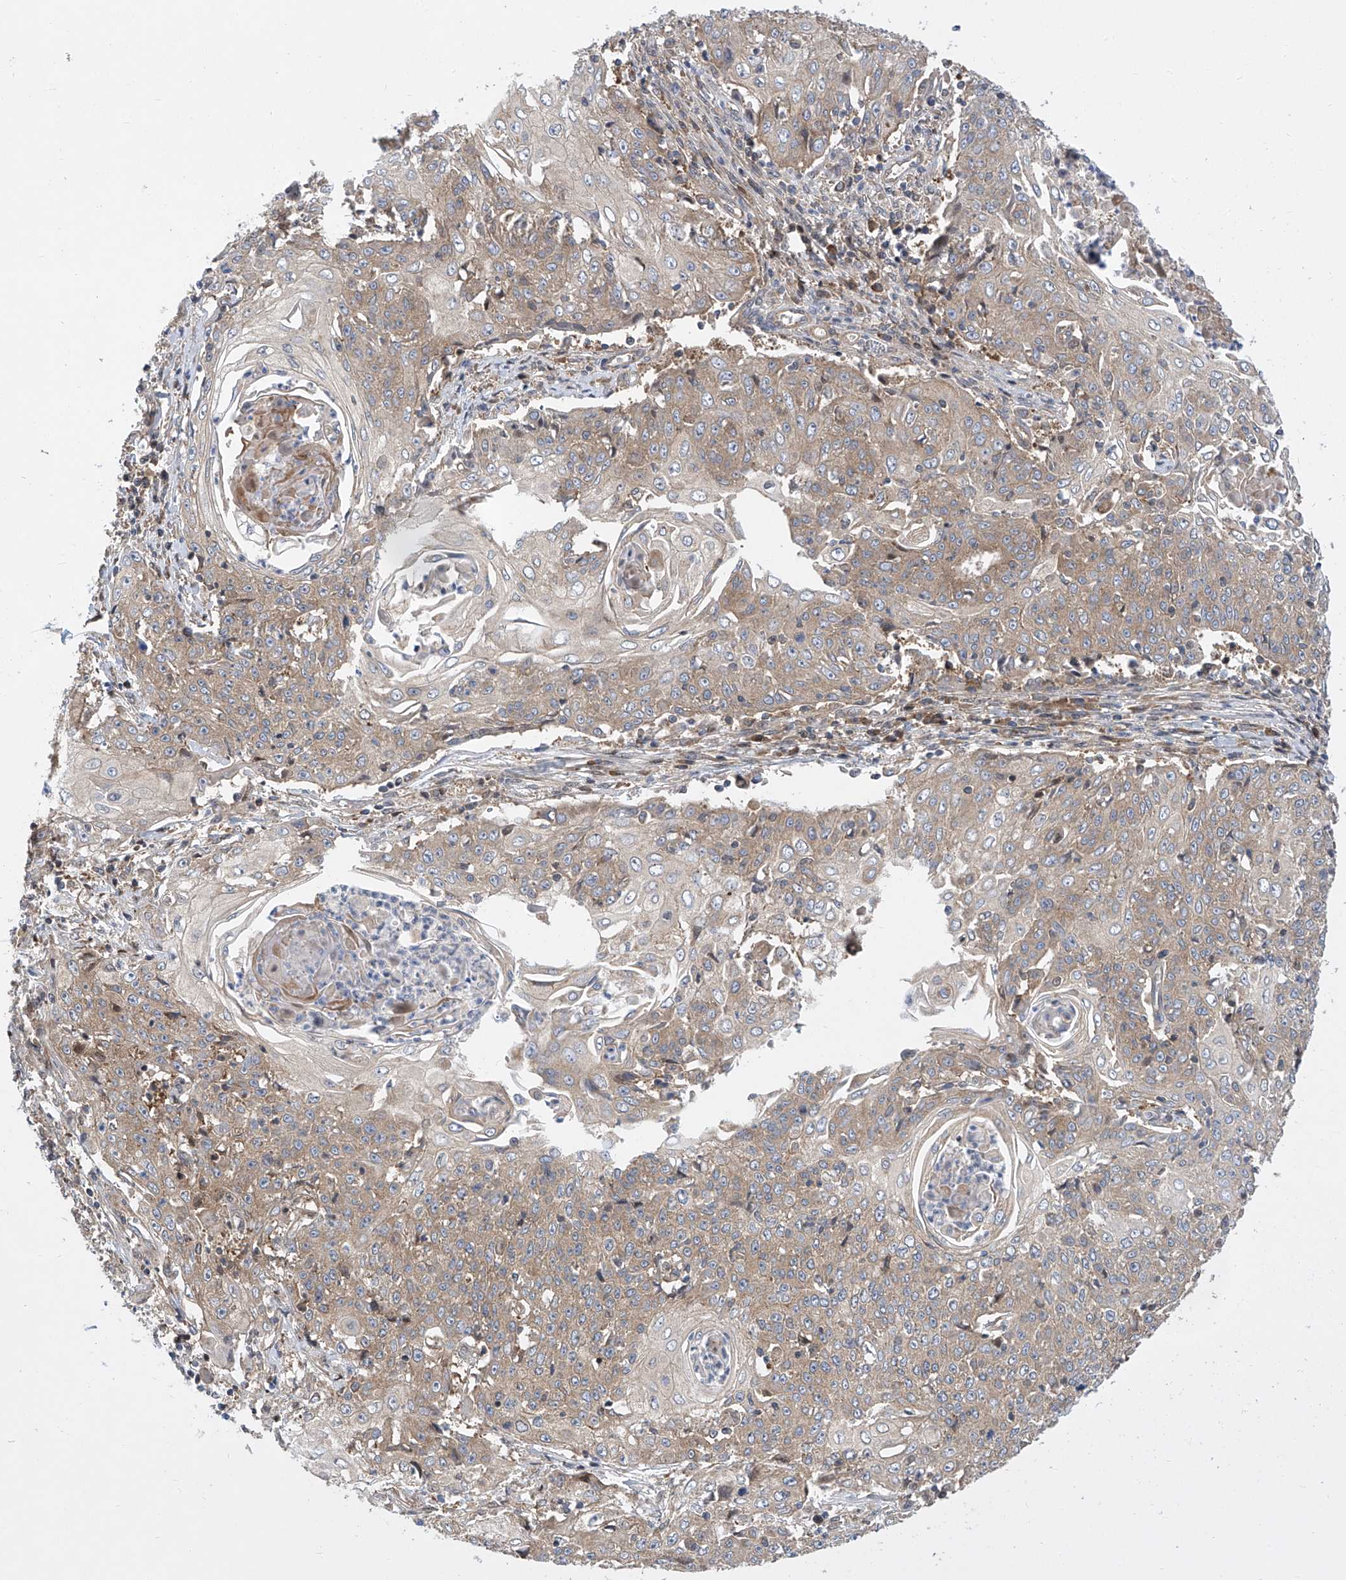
{"staining": {"intensity": "weak", "quantity": "25%-75%", "location": "cytoplasmic/membranous"}, "tissue": "cervical cancer", "cell_type": "Tumor cells", "image_type": "cancer", "snomed": [{"axis": "morphology", "description": "Squamous cell carcinoma, NOS"}, {"axis": "topography", "description": "Cervix"}], "caption": "Immunohistochemical staining of human cervical cancer demonstrates weak cytoplasmic/membranous protein positivity in about 25%-75% of tumor cells. (IHC, brightfield microscopy, high magnification).", "gene": "EIF3M", "patient": {"sex": "female", "age": 48}}